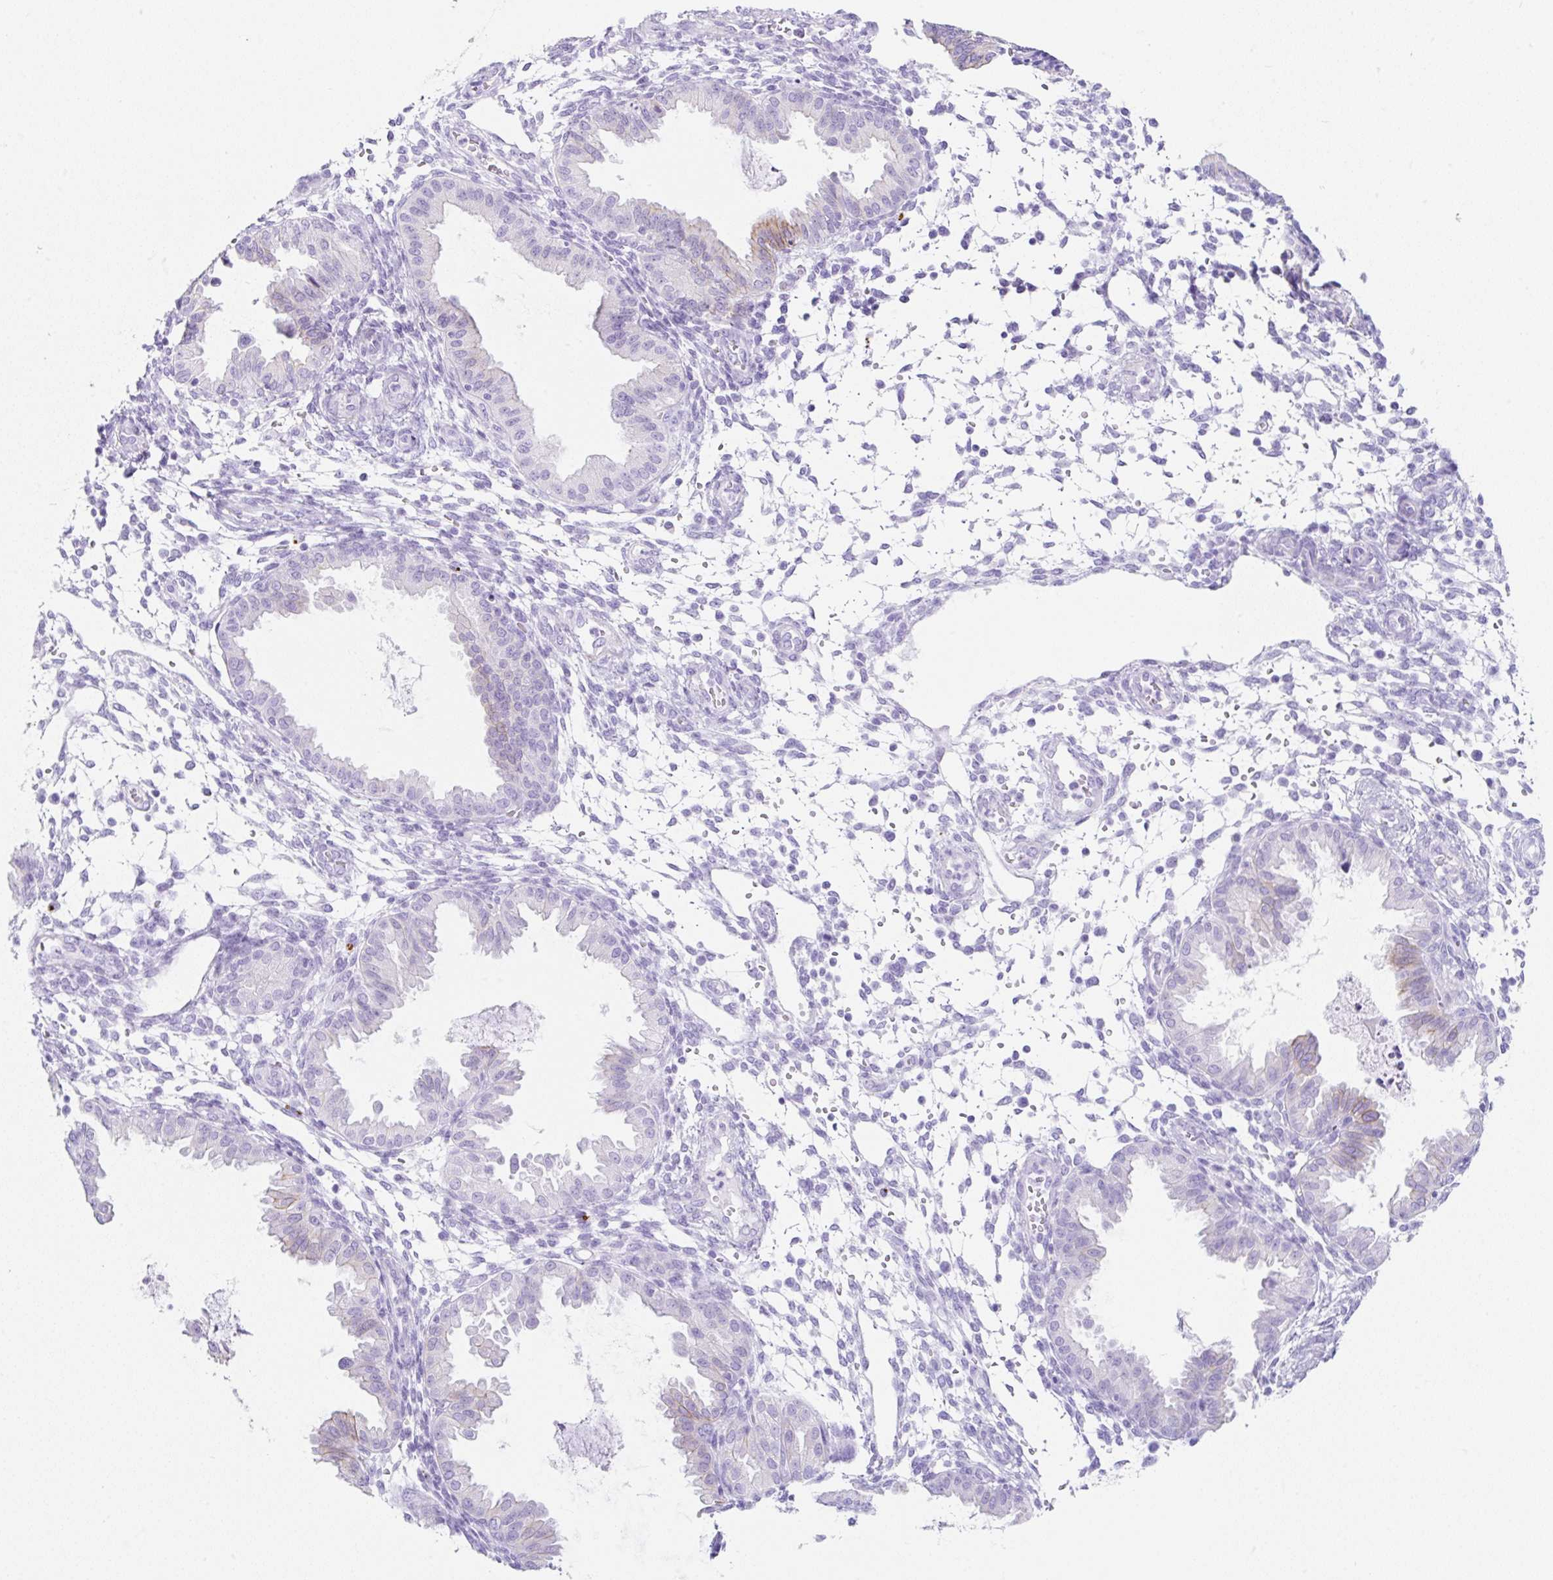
{"staining": {"intensity": "negative", "quantity": "none", "location": "none"}, "tissue": "endometrium", "cell_type": "Cells in endometrial stroma", "image_type": "normal", "snomed": [{"axis": "morphology", "description": "Normal tissue, NOS"}, {"axis": "topography", "description": "Endometrium"}], "caption": "IHC image of unremarkable endometrium: endometrium stained with DAB shows no significant protein staining in cells in endometrial stroma.", "gene": "CLDND2", "patient": {"sex": "female", "age": 33}}